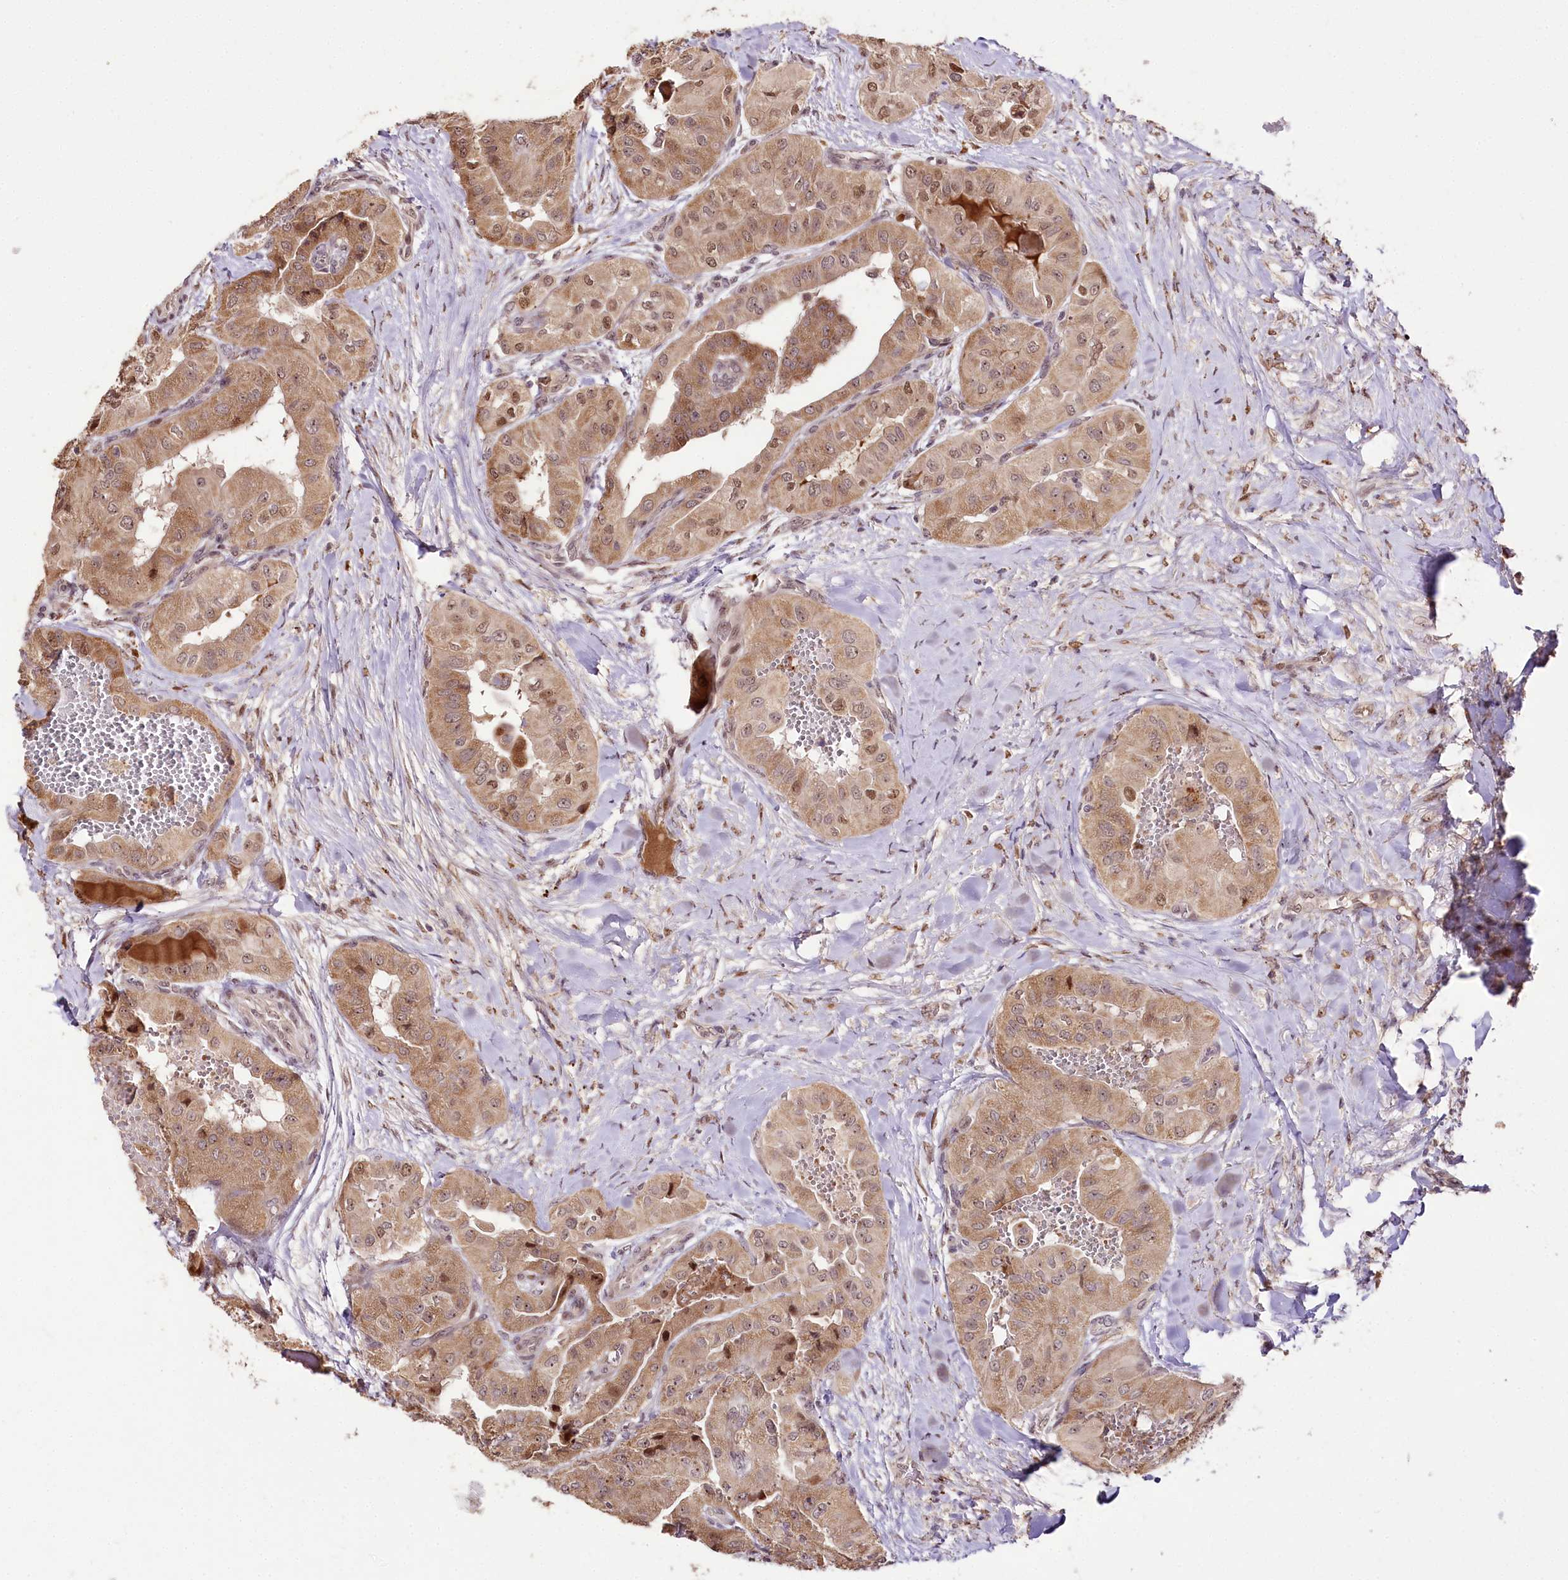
{"staining": {"intensity": "moderate", "quantity": ">75%", "location": "cytoplasmic/membranous,nuclear"}, "tissue": "thyroid cancer", "cell_type": "Tumor cells", "image_type": "cancer", "snomed": [{"axis": "morphology", "description": "Papillary adenocarcinoma, NOS"}, {"axis": "topography", "description": "Thyroid gland"}], "caption": "Moderate cytoplasmic/membranous and nuclear expression for a protein is seen in approximately >75% of tumor cells of thyroid papillary adenocarcinoma using immunohistochemistry.", "gene": "DMP1", "patient": {"sex": "female", "age": 59}}